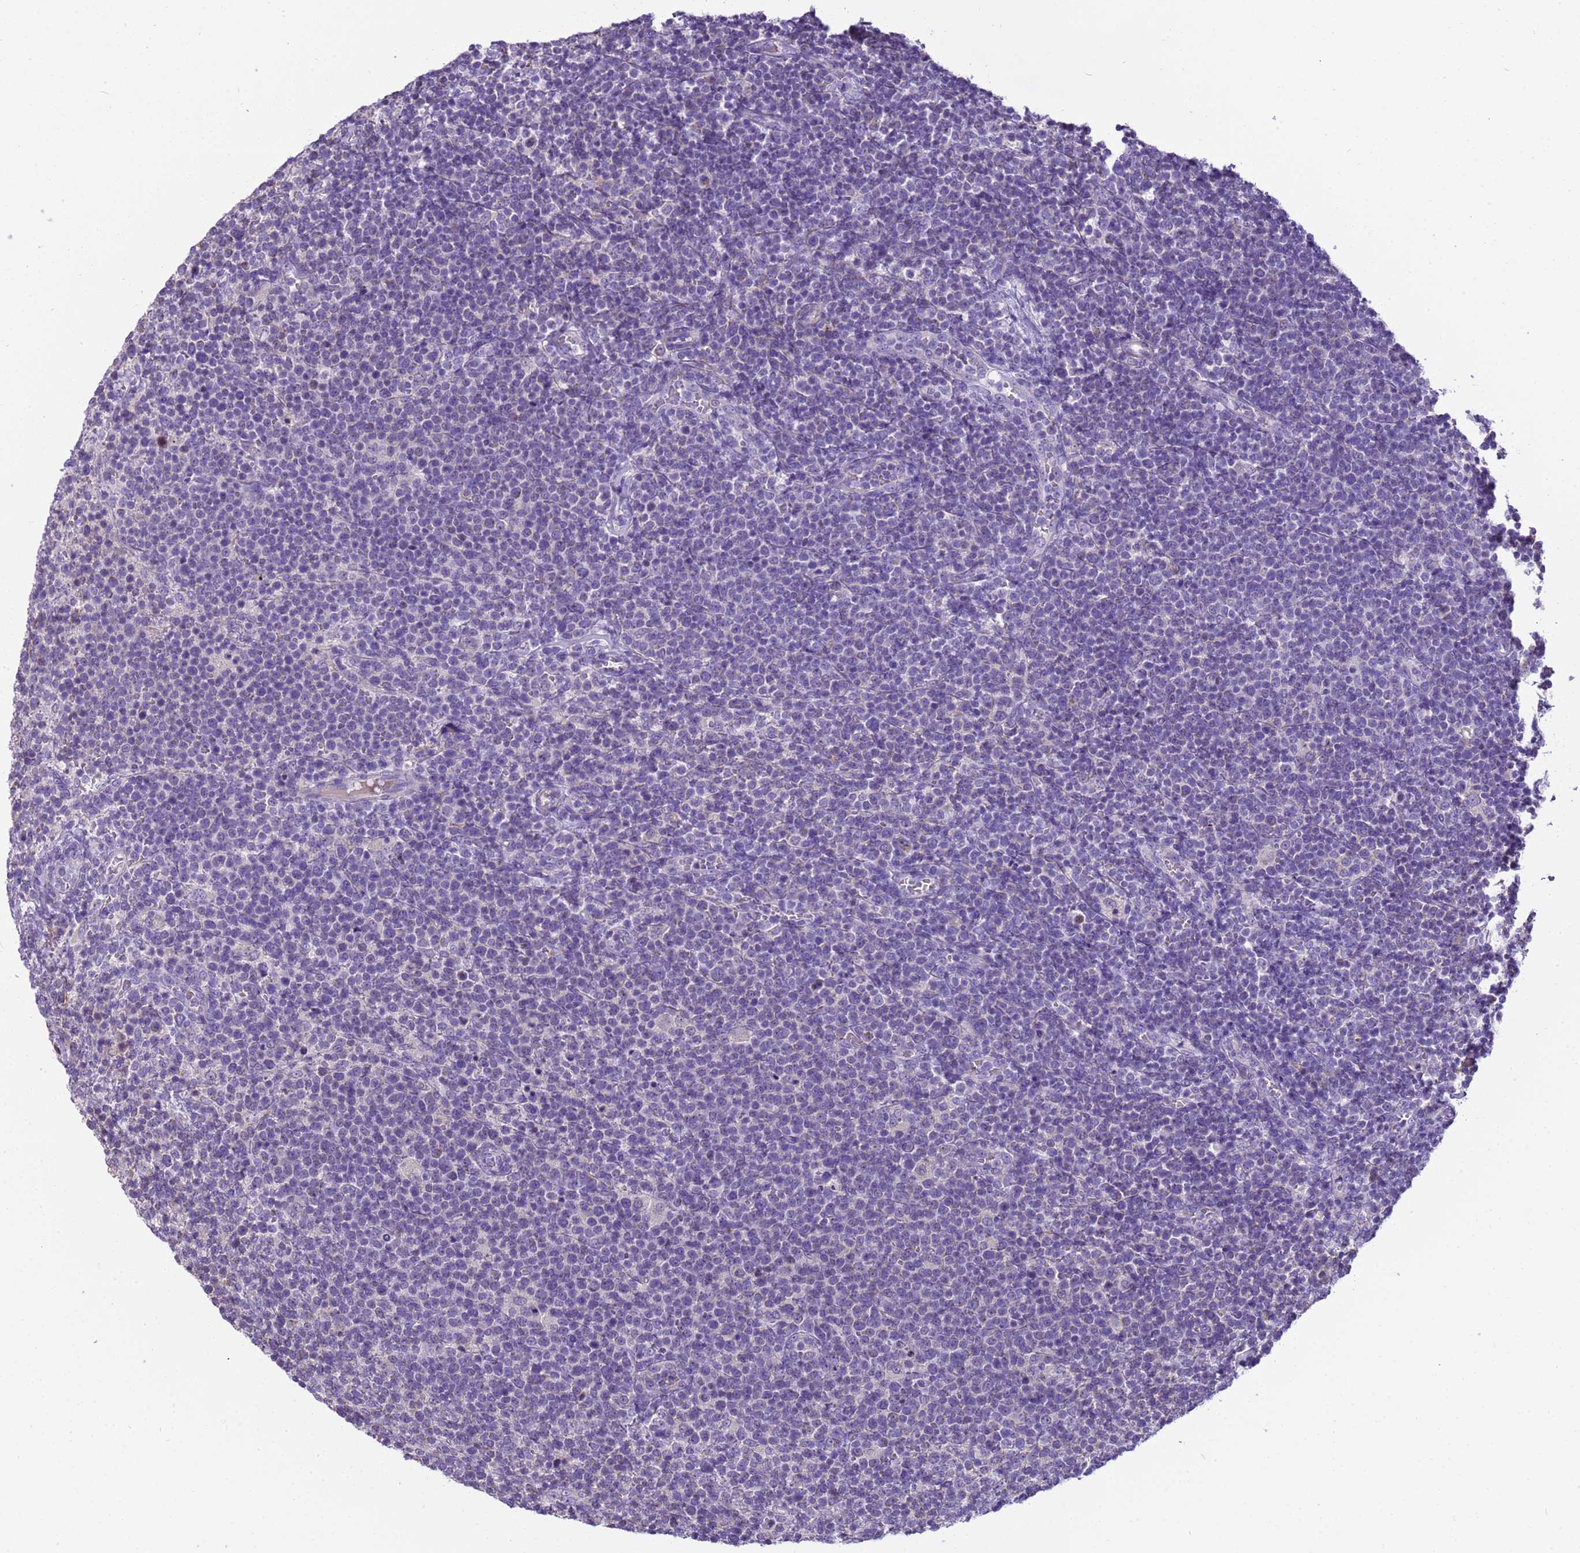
{"staining": {"intensity": "negative", "quantity": "none", "location": "none"}, "tissue": "lymphoma", "cell_type": "Tumor cells", "image_type": "cancer", "snomed": [{"axis": "morphology", "description": "Malignant lymphoma, non-Hodgkin's type, High grade"}, {"axis": "topography", "description": "Lymph node"}], "caption": "A high-resolution photomicrograph shows immunohistochemistry staining of lymphoma, which displays no significant expression in tumor cells. The staining is performed using DAB (3,3'-diaminobenzidine) brown chromogen with nuclei counter-stained in using hematoxylin.", "gene": "PIEZO2", "patient": {"sex": "male", "age": 61}}